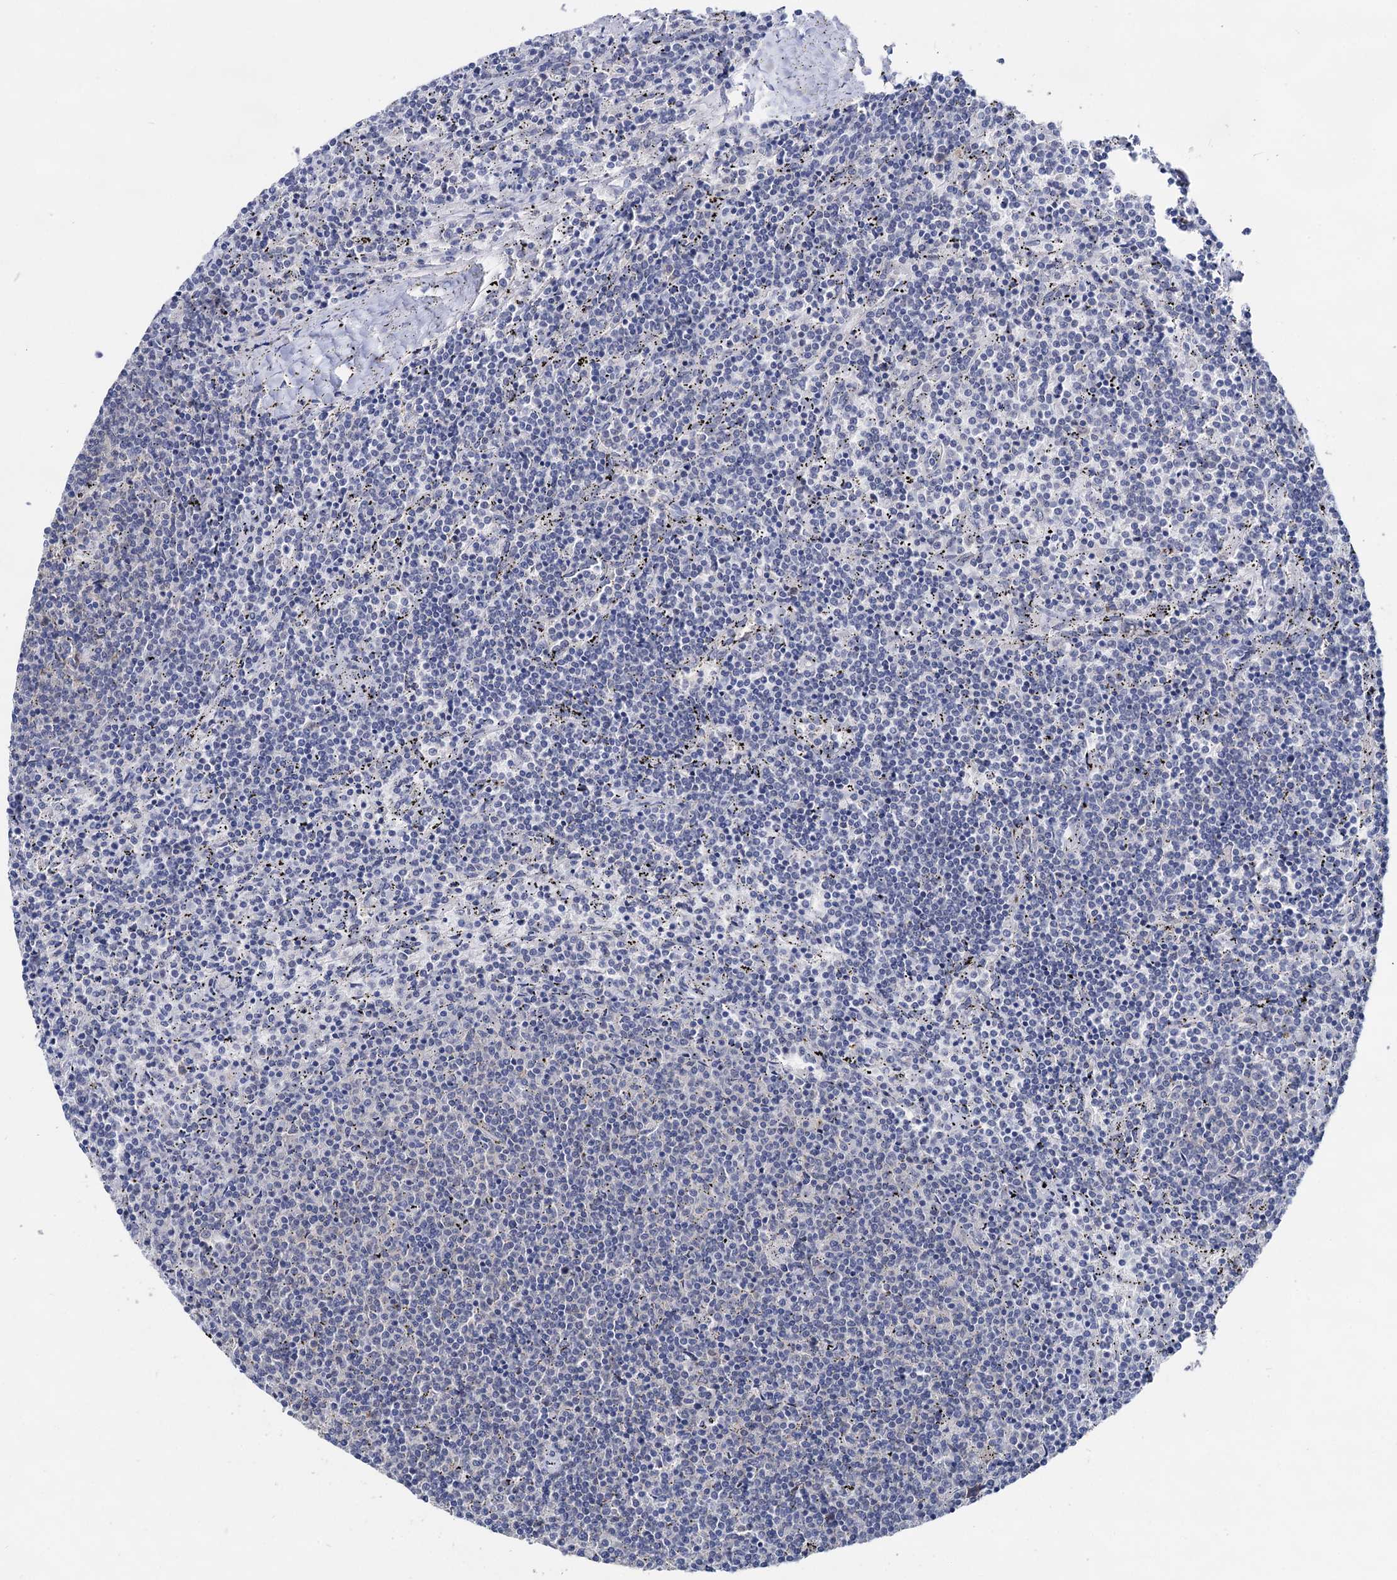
{"staining": {"intensity": "negative", "quantity": "none", "location": "none"}, "tissue": "lymphoma", "cell_type": "Tumor cells", "image_type": "cancer", "snomed": [{"axis": "morphology", "description": "Malignant lymphoma, non-Hodgkin's type, Low grade"}, {"axis": "topography", "description": "Spleen"}], "caption": "This image is of low-grade malignant lymphoma, non-Hodgkin's type stained with IHC to label a protein in brown with the nuclei are counter-stained blue. There is no staining in tumor cells.", "gene": "CAPRIN2", "patient": {"sex": "female", "age": 50}}